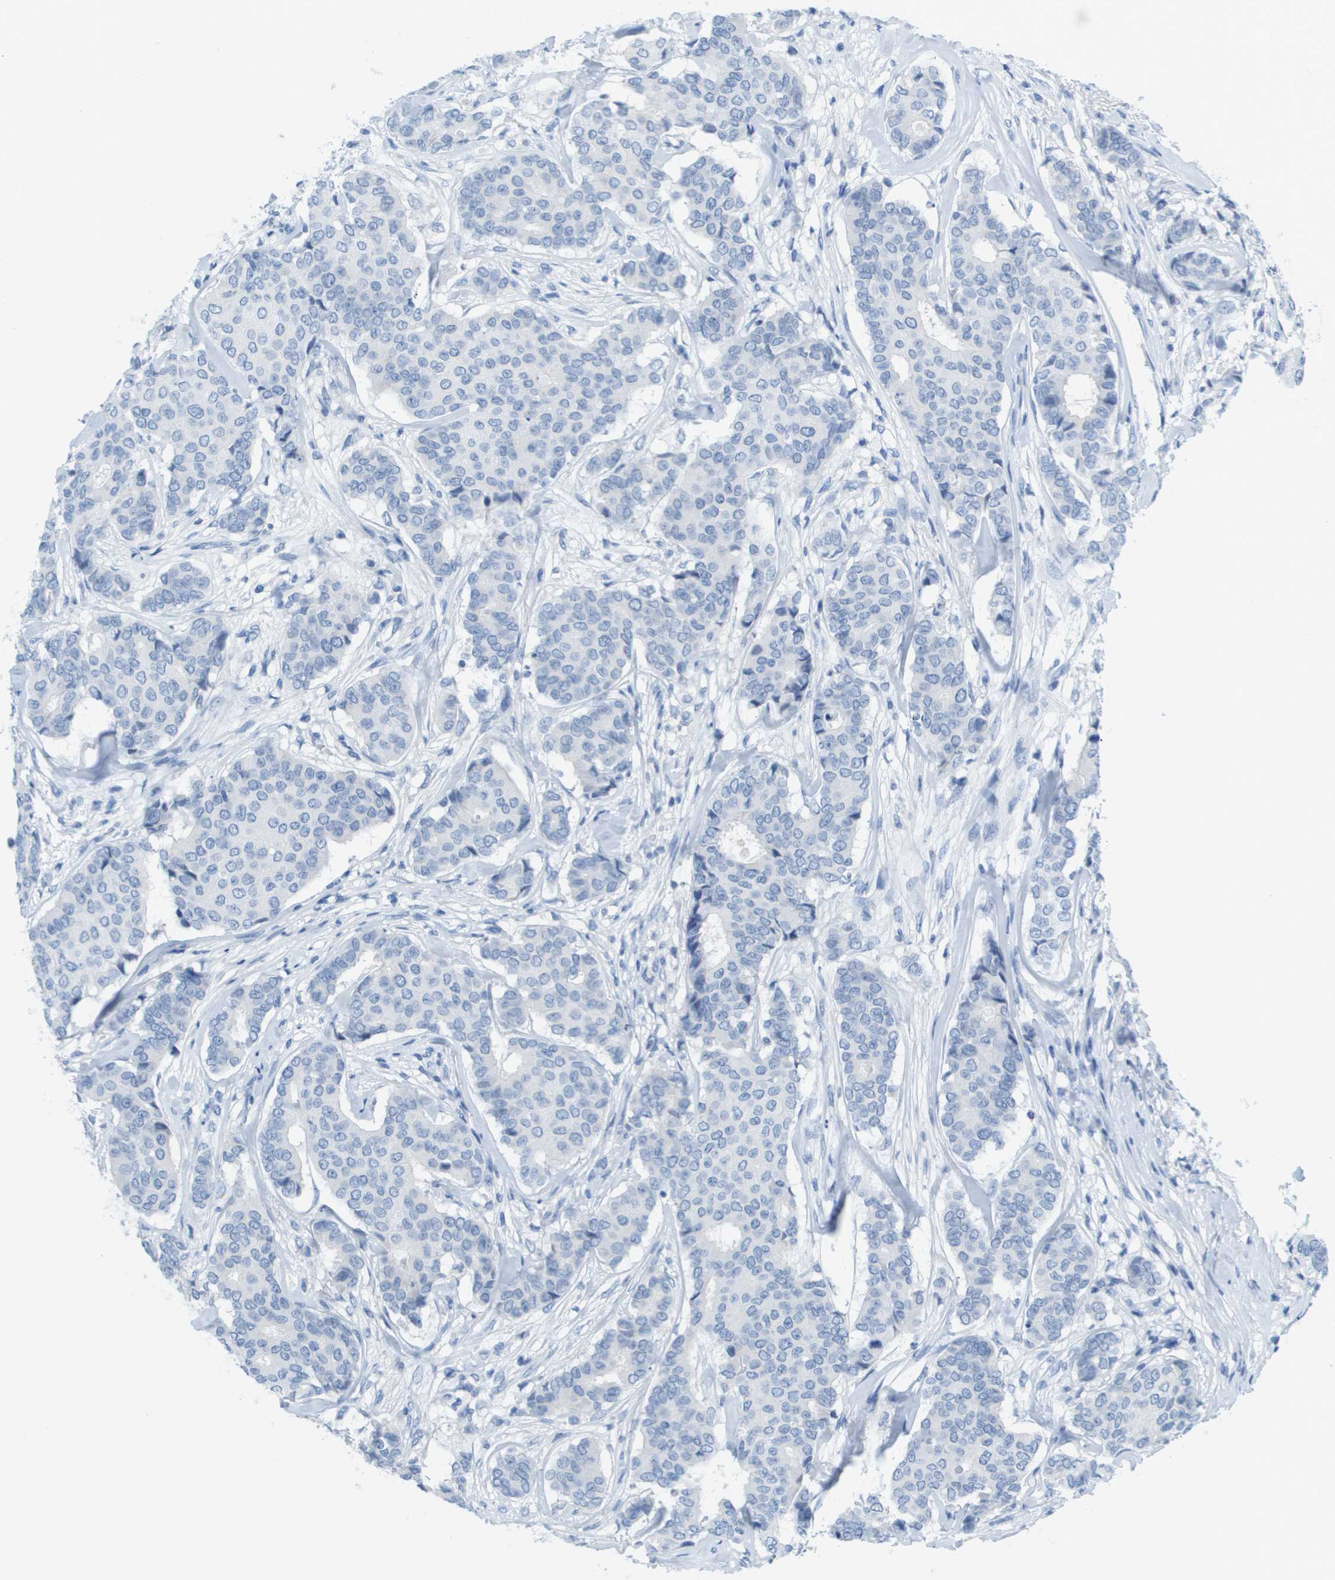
{"staining": {"intensity": "negative", "quantity": "none", "location": "none"}, "tissue": "breast cancer", "cell_type": "Tumor cells", "image_type": "cancer", "snomed": [{"axis": "morphology", "description": "Duct carcinoma"}, {"axis": "topography", "description": "Breast"}], "caption": "Immunohistochemistry histopathology image of human infiltrating ductal carcinoma (breast) stained for a protein (brown), which shows no staining in tumor cells.", "gene": "GPR18", "patient": {"sex": "female", "age": 75}}